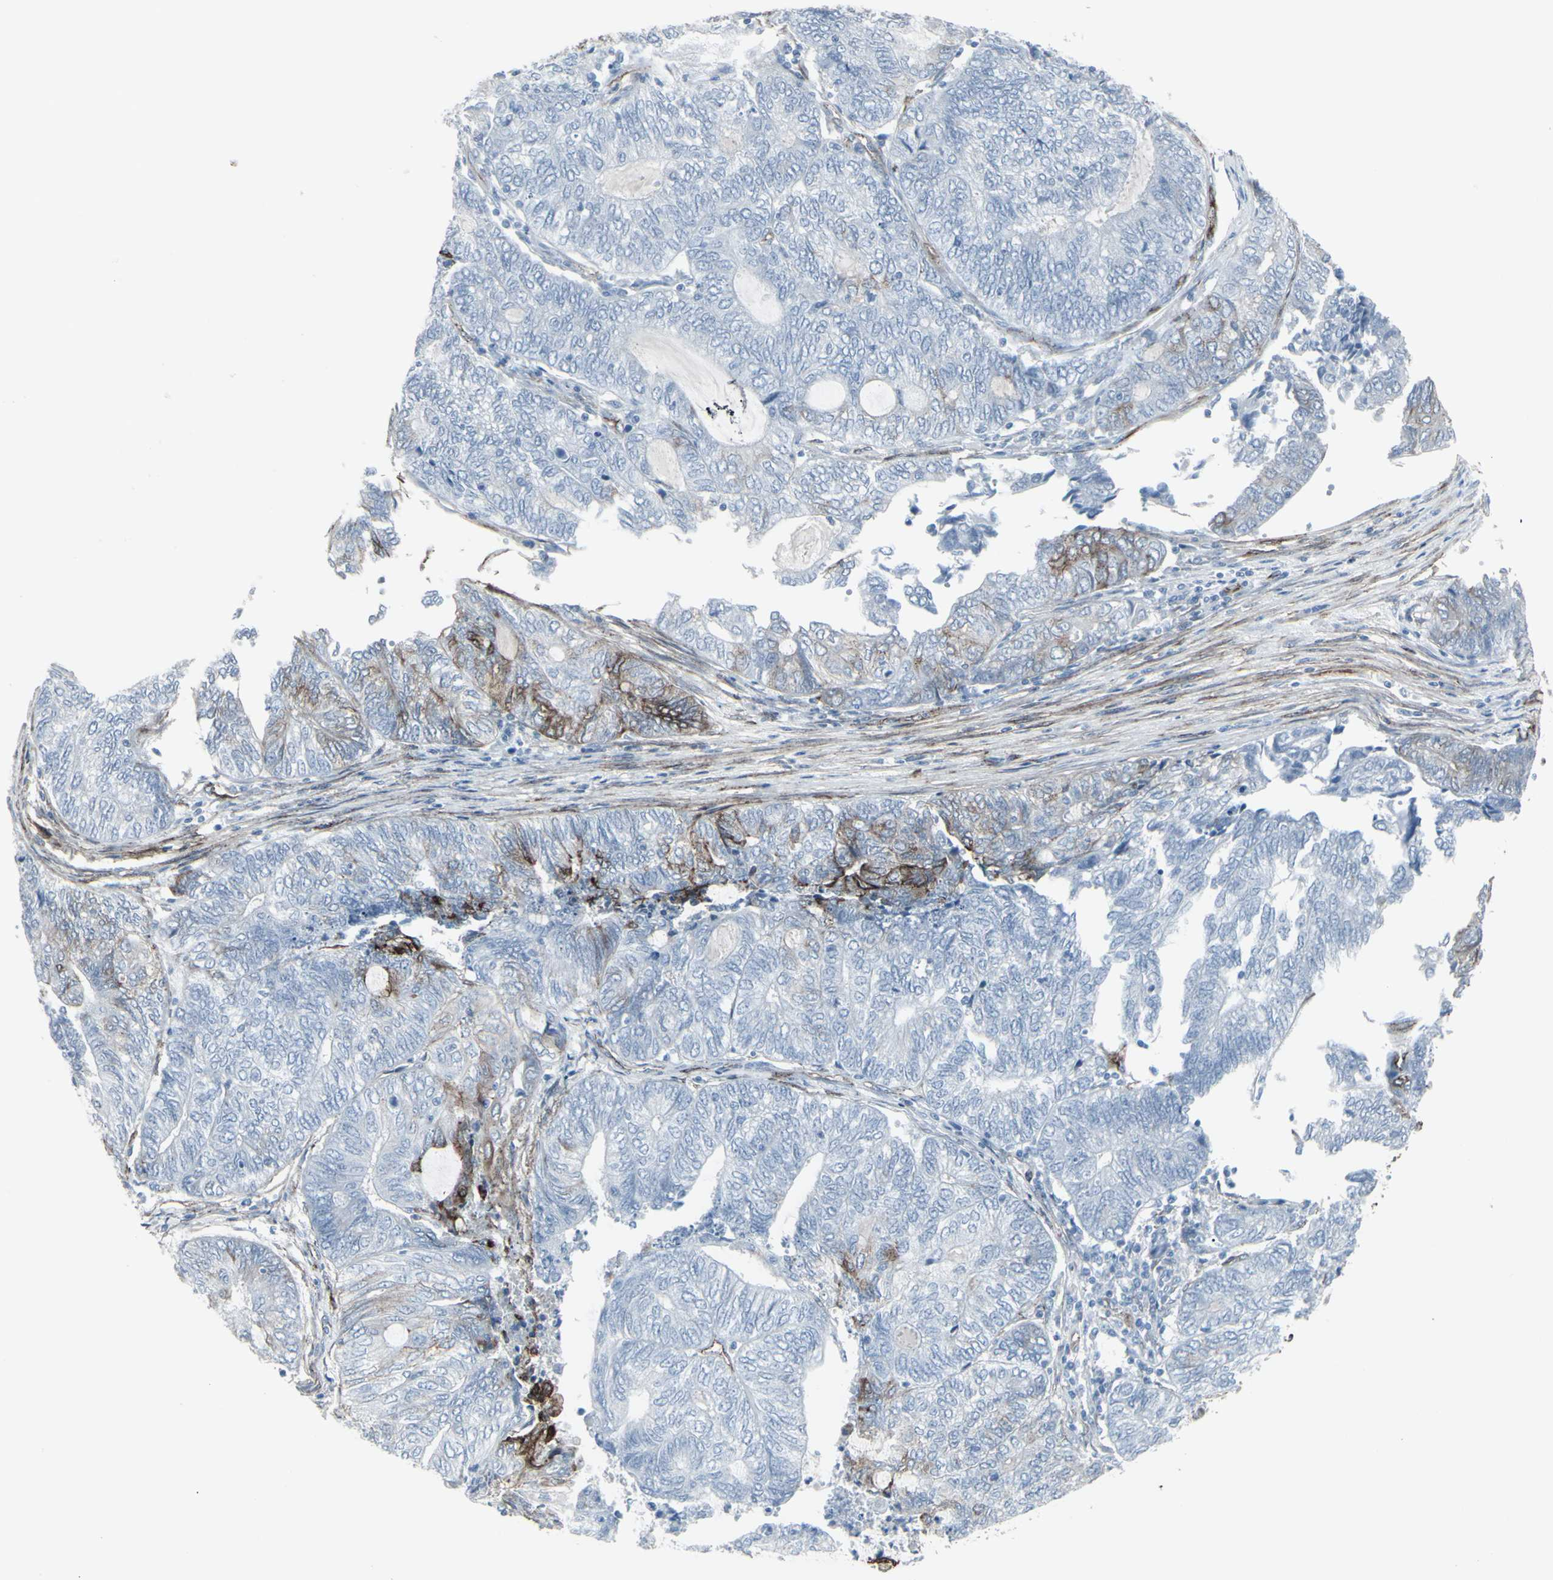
{"staining": {"intensity": "moderate", "quantity": "<25%", "location": "cytoplasmic/membranous"}, "tissue": "endometrial cancer", "cell_type": "Tumor cells", "image_type": "cancer", "snomed": [{"axis": "morphology", "description": "Adenocarcinoma, NOS"}, {"axis": "topography", "description": "Uterus"}, {"axis": "topography", "description": "Endometrium"}], "caption": "Brown immunohistochemical staining in human adenocarcinoma (endometrial) displays moderate cytoplasmic/membranous positivity in approximately <25% of tumor cells. The staining is performed using DAB (3,3'-diaminobenzidine) brown chromogen to label protein expression. The nuclei are counter-stained blue using hematoxylin.", "gene": "GJA1", "patient": {"sex": "female", "age": 70}}